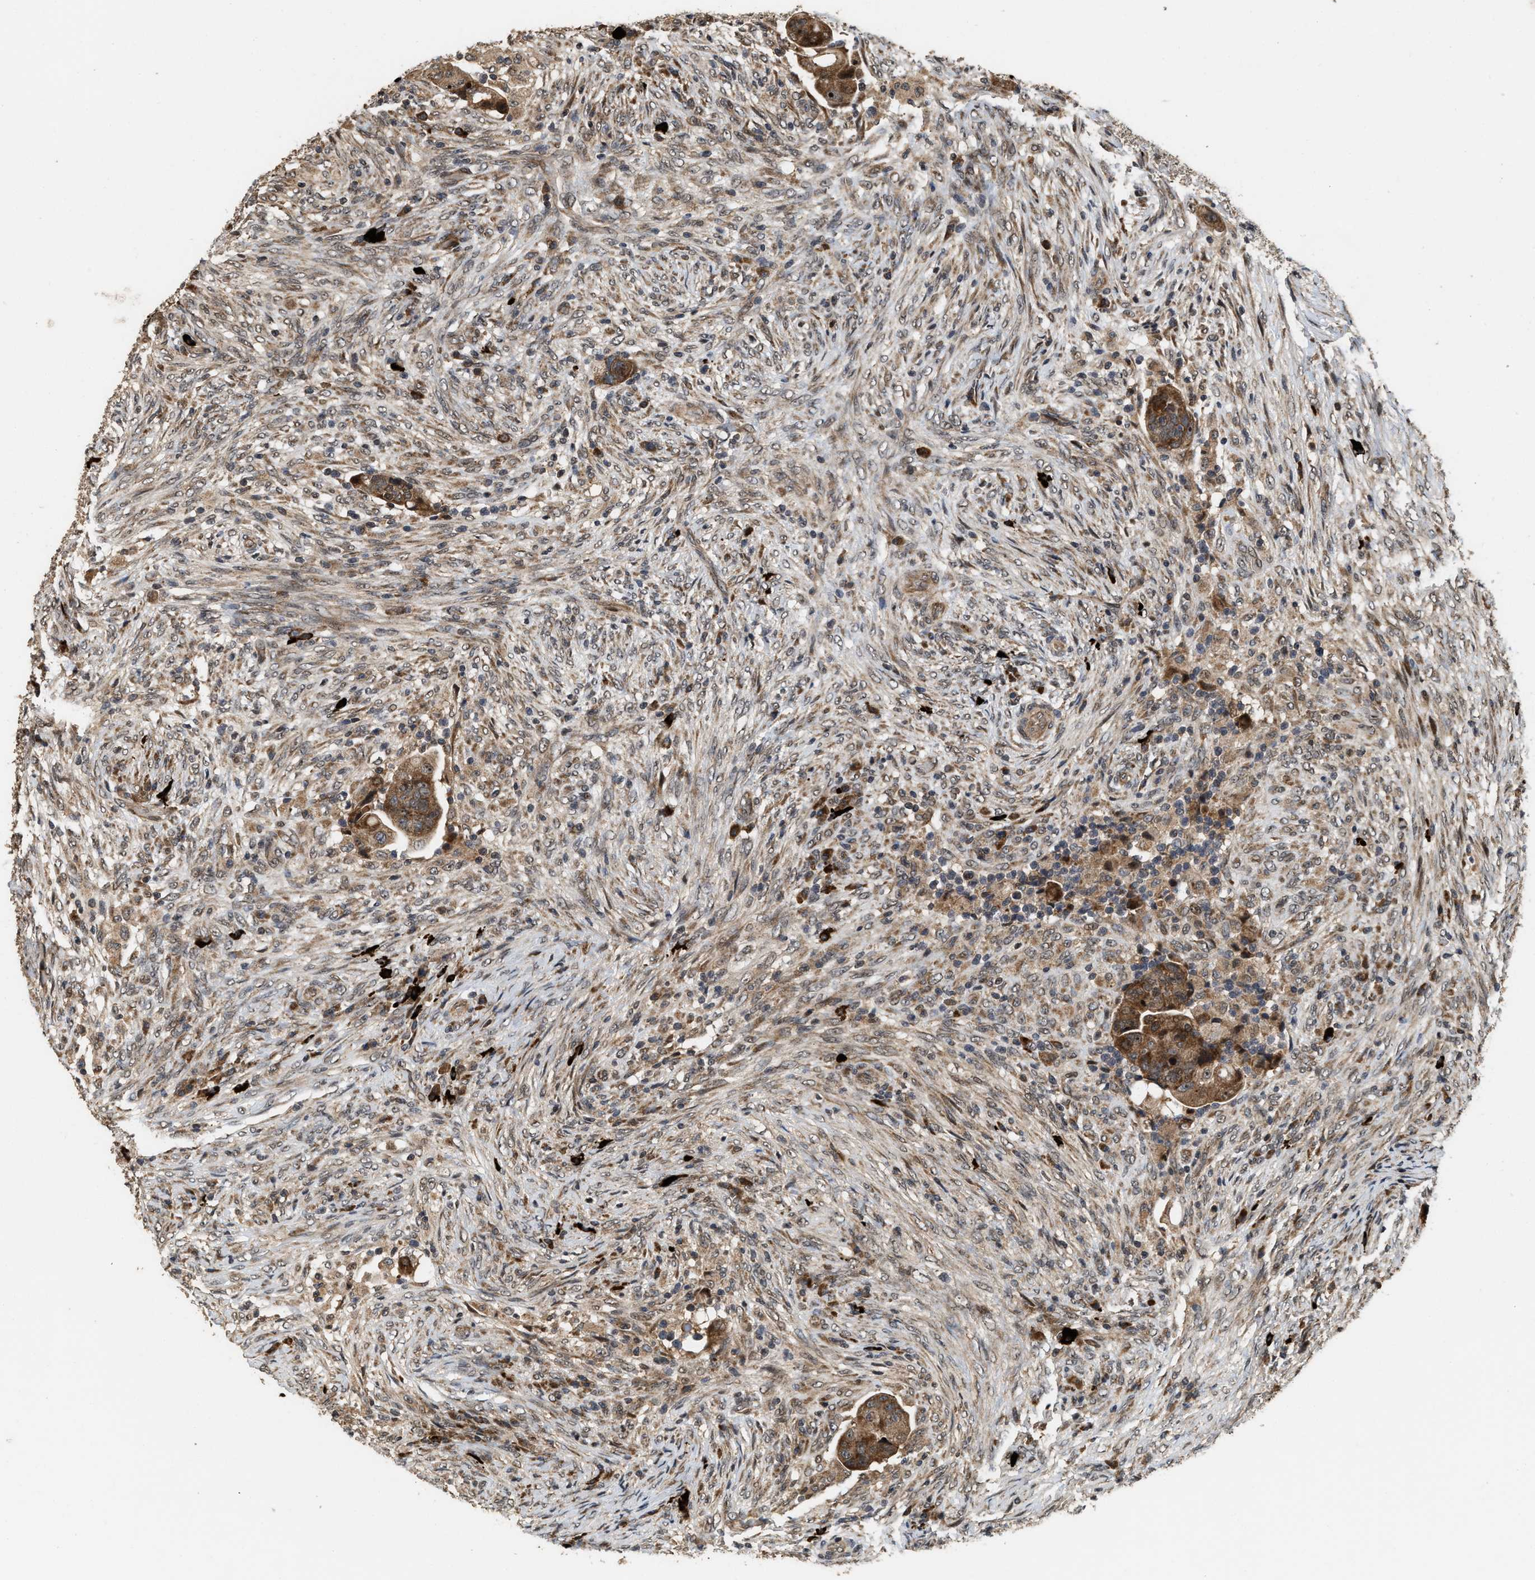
{"staining": {"intensity": "moderate", "quantity": ">75%", "location": "cytoplasmic/membranous"}, "tissue": "colorectal cancer", "cell_type": "Tumor cells", "image_type": "cancer", "snomed": [{"axis": "morphology", "description": "Adenocarcinoma, NOS"}, {"axis": "topography", "description": "Rectum"}], "caption": "Human colorectal adenocarcinoma stained with a brown dye displays moderate cytoplasmic/membranous positive staining in approximately >75% of tumor cells.", "gene": "ELP2", "patient": {"sex": "female", "age": 71}}